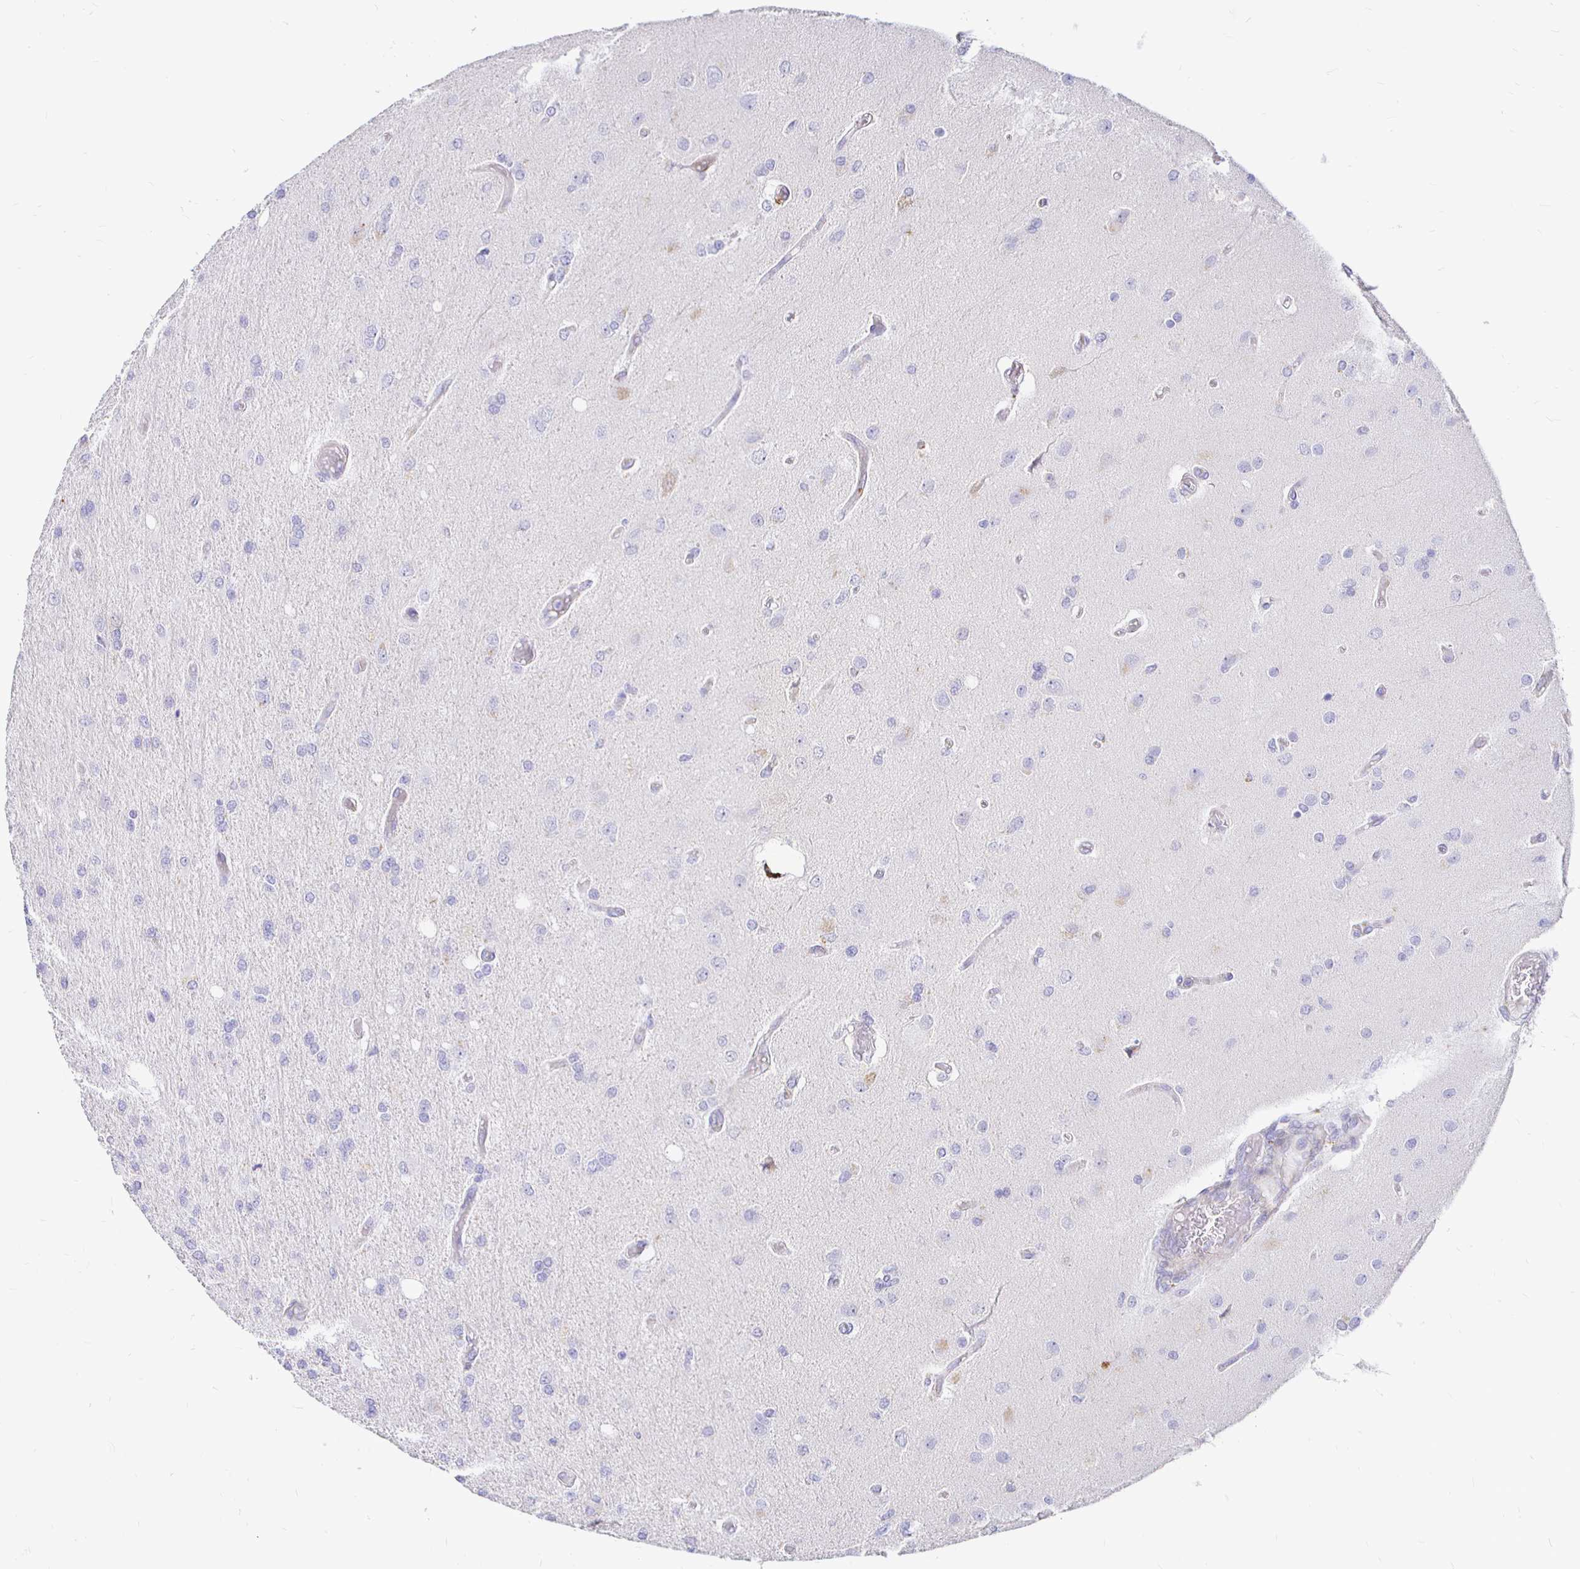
{"staining": {"intensity": "negative", "quantity": "none", "location": "none"}, "tissue": "glioma", "cell_type": "Tumor cells", "image_type": "cancer", "snomed": [{"axis": "morphology", "description": "Glioma, malignant, High grade"}, {"axis": "topography", "description": "Brain"}], "caption": "The immunohistochemistry micrograph has no significant staining in tumor cells of malignant glioma (high-grade) tissue.", "gene": "PALM2AKAP2", "patient": {"sex": "female", "age": 70}}